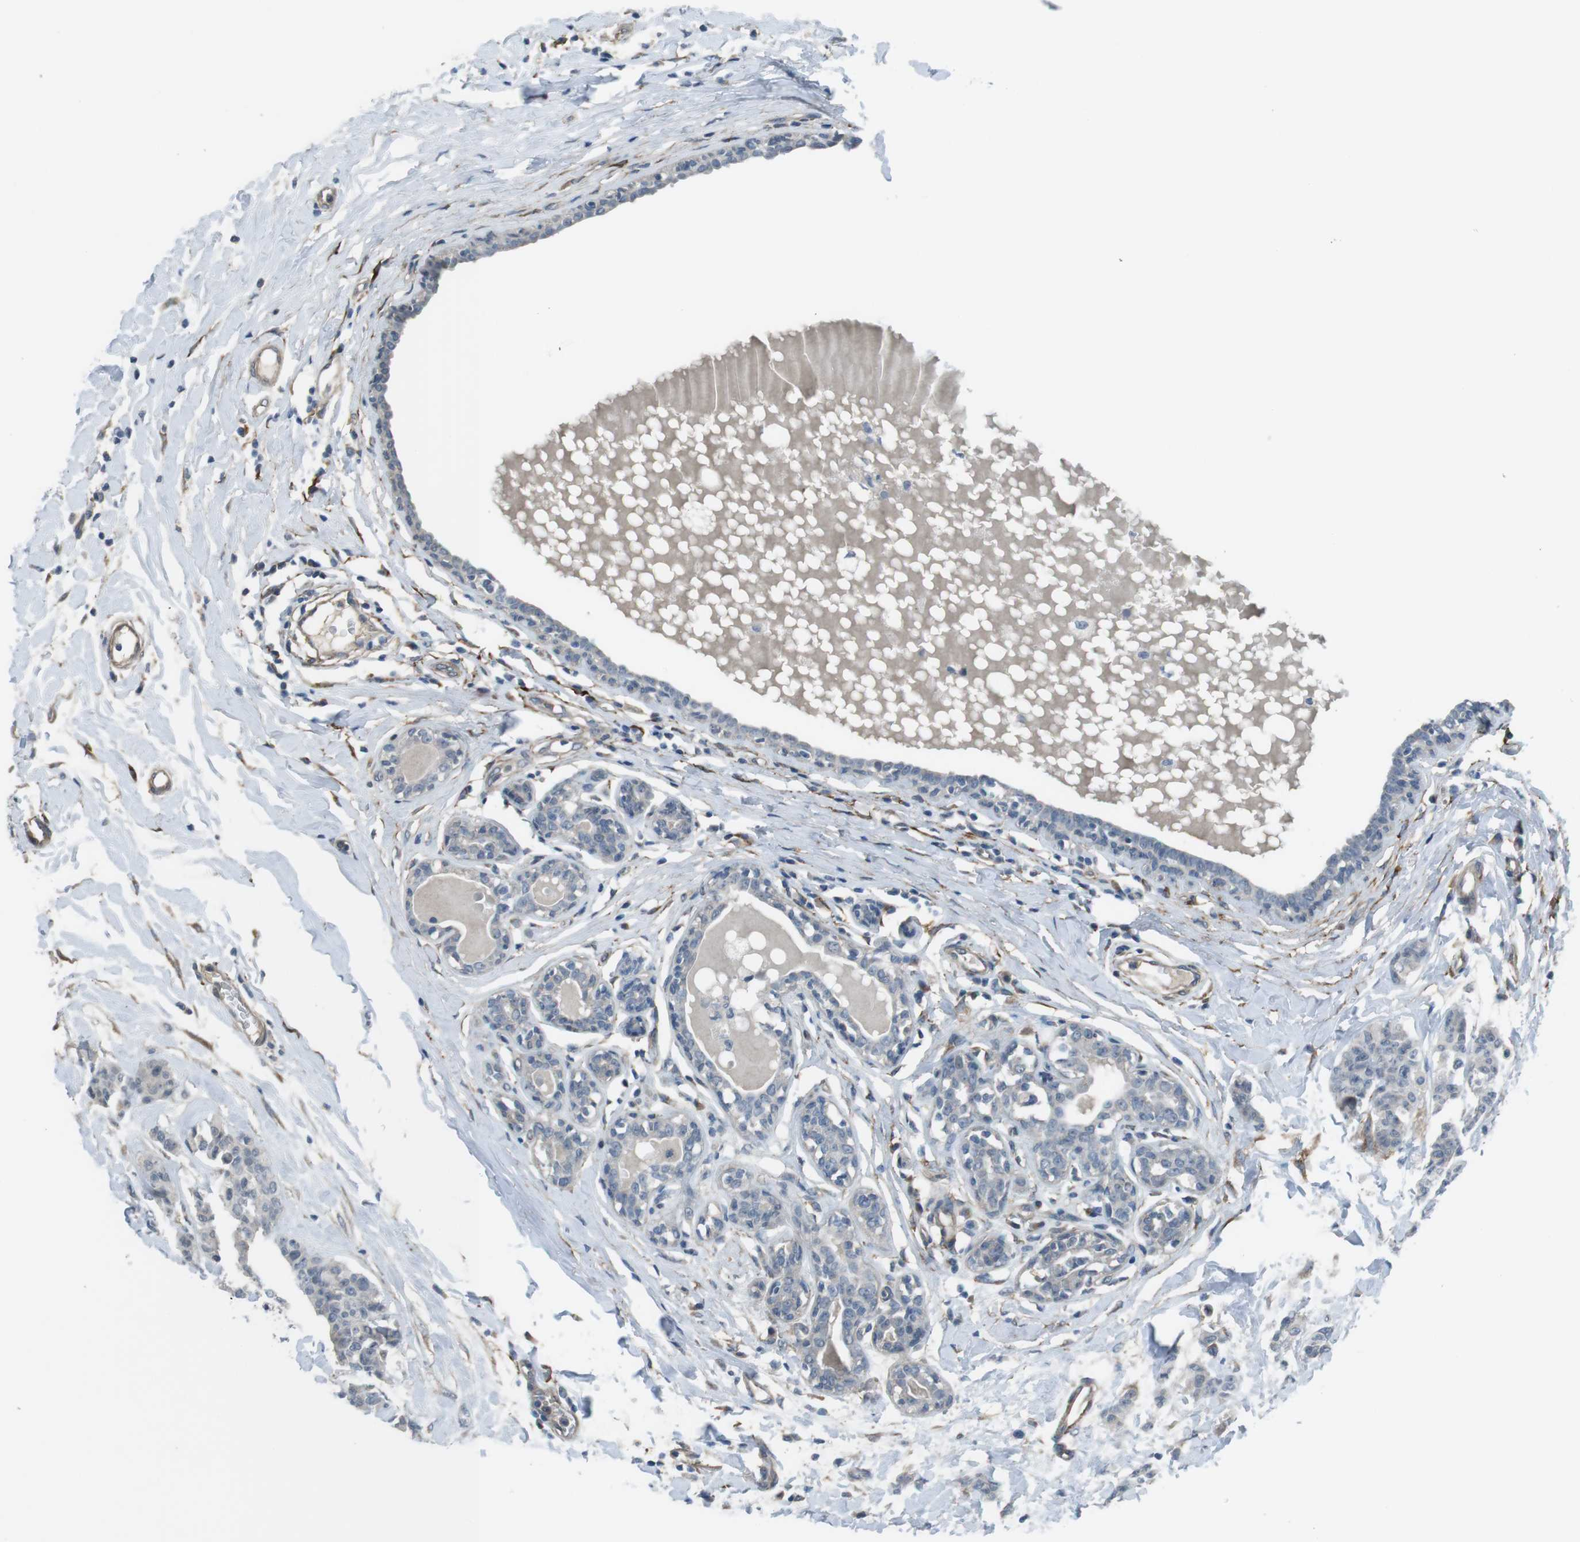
{"staining": {"intensity": "negative", "quantity": "none", "location": "none"}, "tissue": "breast cancer", "cell_type": "Tumor cells", "image_type": "cancer", "snomed": [{"axis": "morphology", "description": "Normal tissue, NOS"}, {"axis": "morphology", "description": "Duct carcinoma"}, {"axis": "topography", "description": "Breast"}], "caption": "Immunohistochemical staining of infiltrating ductal carcinoma (breast) demonstrates no significant staining in tumor cells. The staining was performed using DAB to visualize the protein expression in brown, while the nuclei were stained in blue with hematoxylin (Magnification: 20x).", "gene": "ANK2", "patient": {"sex": "female", "age": 40}}